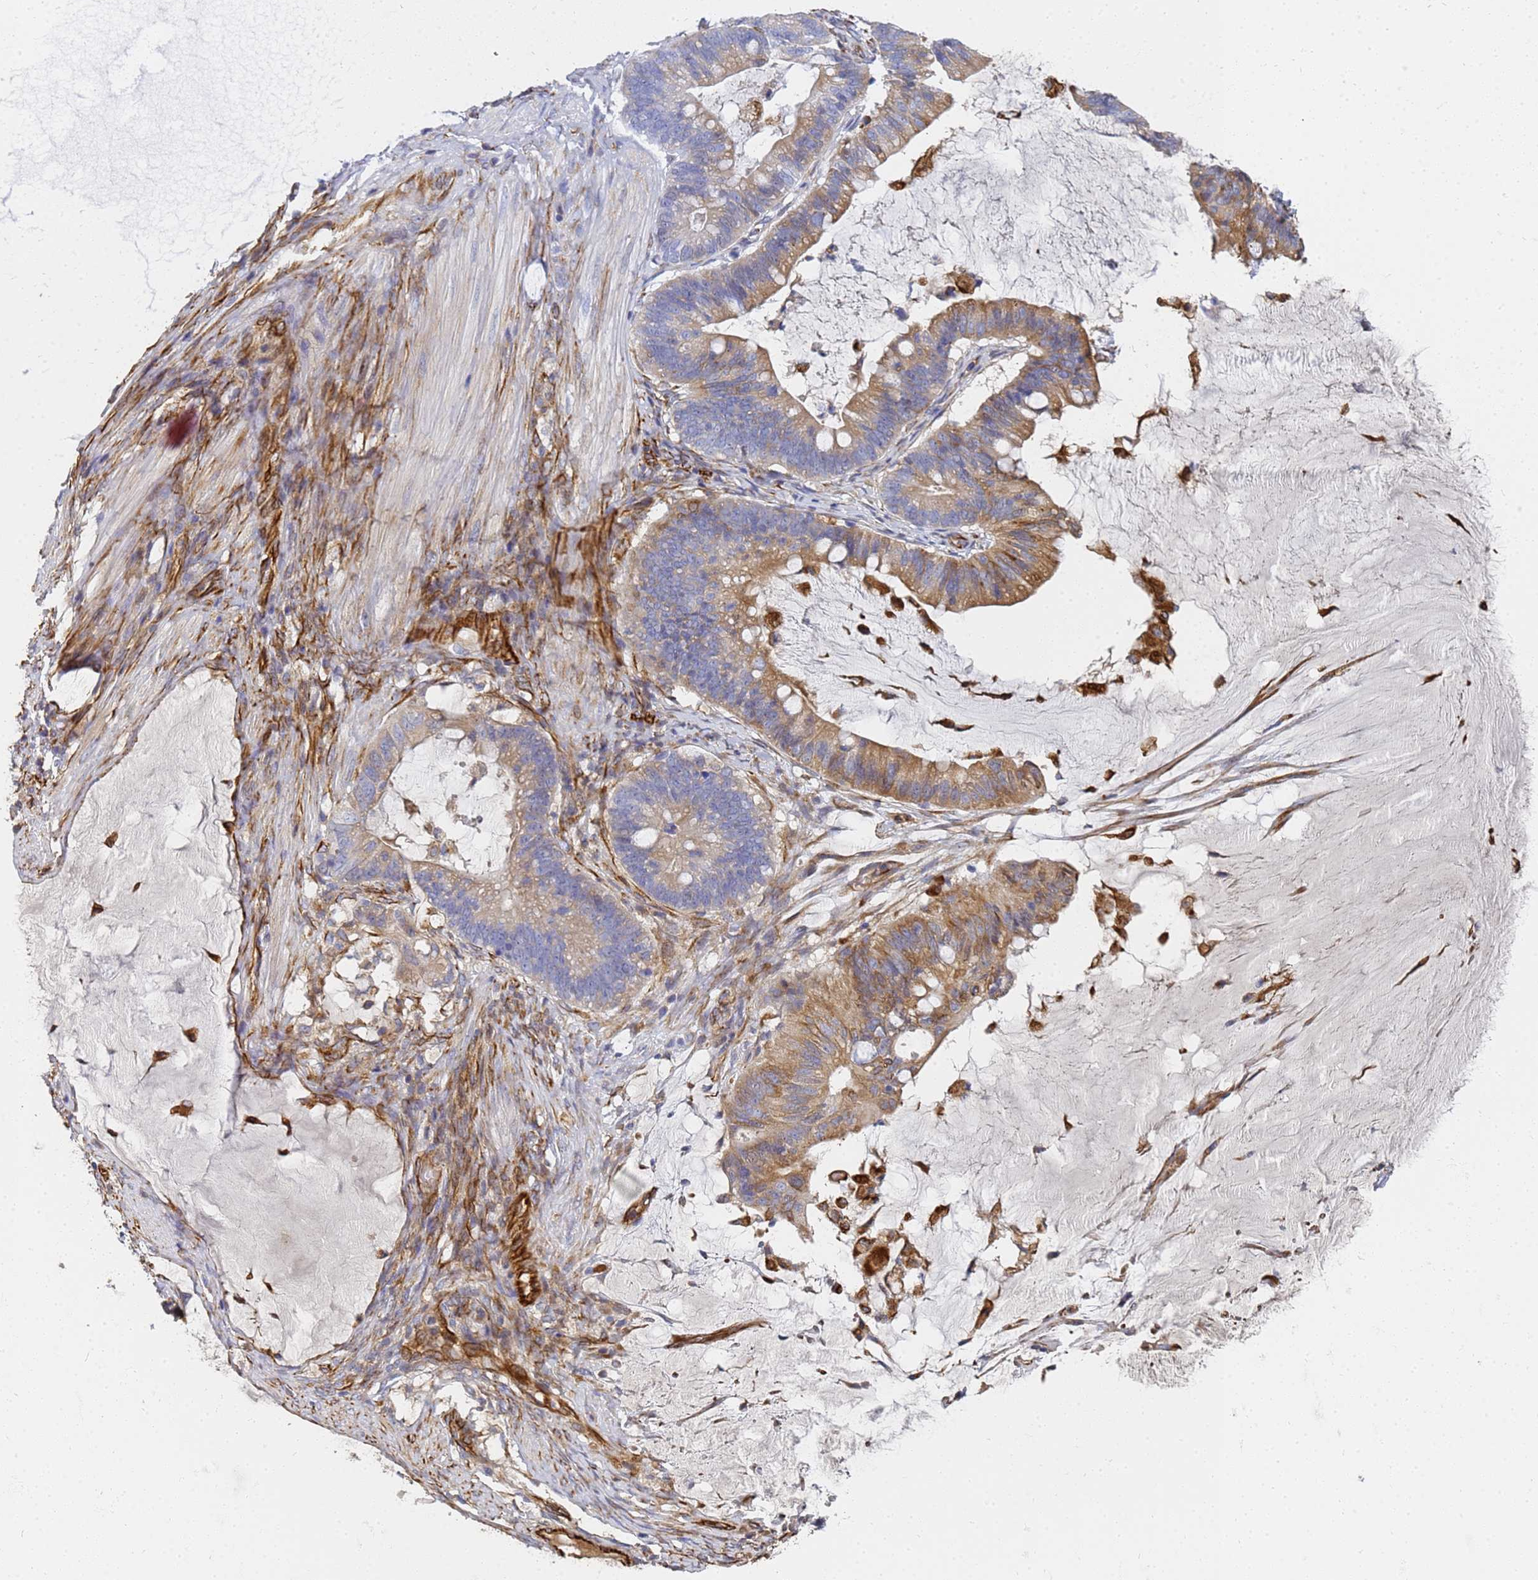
{"staining": {"intensity": "moderate", "quantity": "25%-75%", "location": "cytoplasmic/membranous"}, "tissue": "ovarian cancer", "cell_type": "Tumor cells", "image_type": "cancer", "snomed": [{"axis": "morphology", "description": "Cystadenocarcinoma, mucinous, NOS"}, {"axis": "topography", "description": "Ovary"}], "caption": "About 25%-75% of tumor cells in human ovarian cancer demonstrate moderate cytoplasmic/membranous protein positivity as visualized by brown immunohistochemical staining.", "gene": "SYT13", "patient": {"sex": "female", "age": 61}}